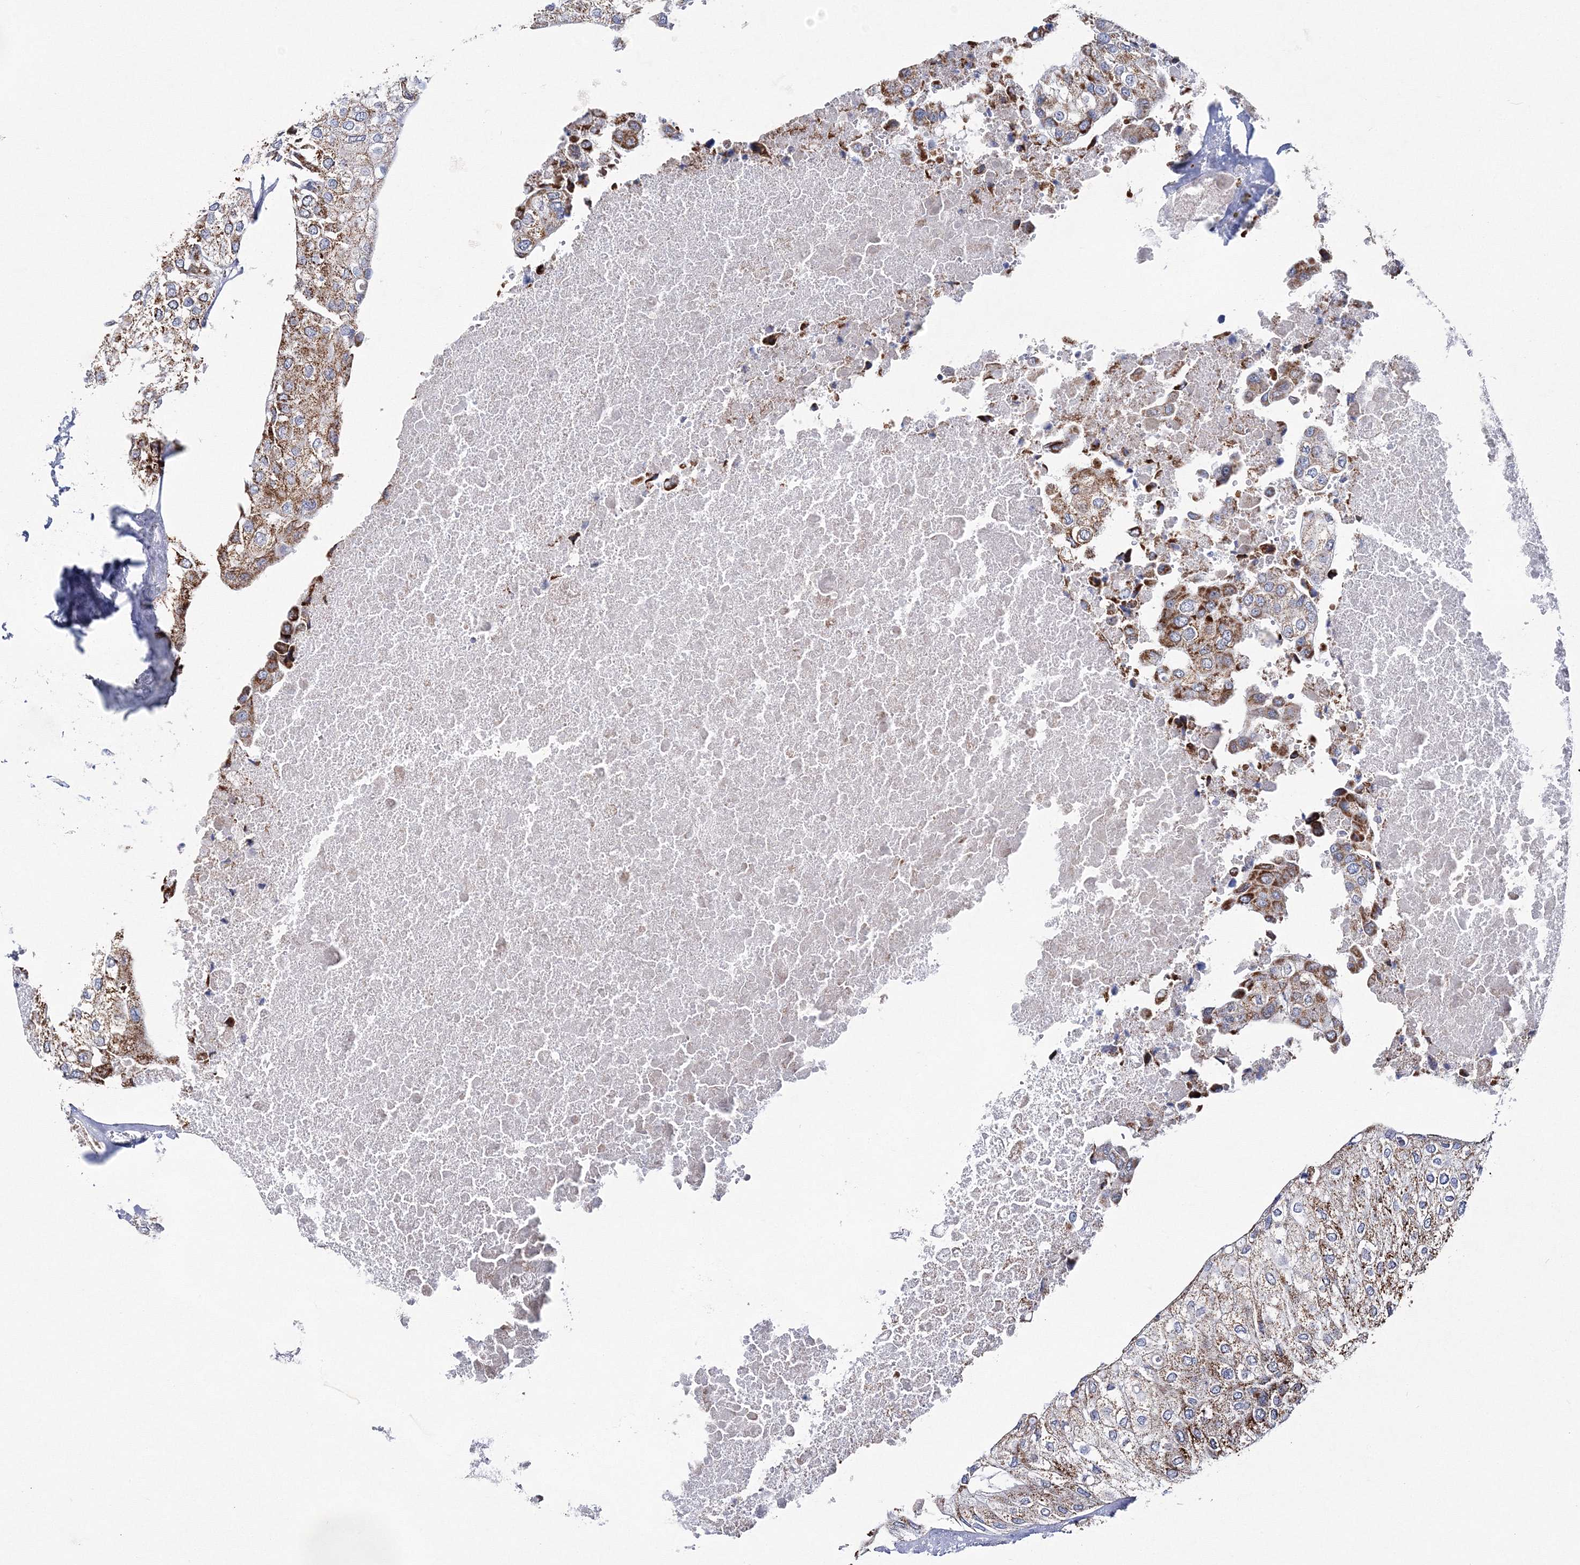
{"staining": {"intensity": "moderate", "quantity": "25%-75%", "location": "cytoplasmic/membranous"}, "tissue": "urothelial cancer", "cell_type": "Tumor cells", "image_type": "cancer", "snomed": [{"axis": "morphology", "description": "Urothelial carcinoma, High grade"}, {"axis": "topography", "description": "Urinary bladder"}], "caption": "Immunohistochemical staining of human high-grade urothelial carcinoma displays medium levels of moderate cytoplasmic/membranous protein expression in approximately 25%-75% of tumor cells. (IHC, brightfield microscopy, high magnification).", "gene": "HIBCH", "patient": {"sex": "male", "age": 64}}